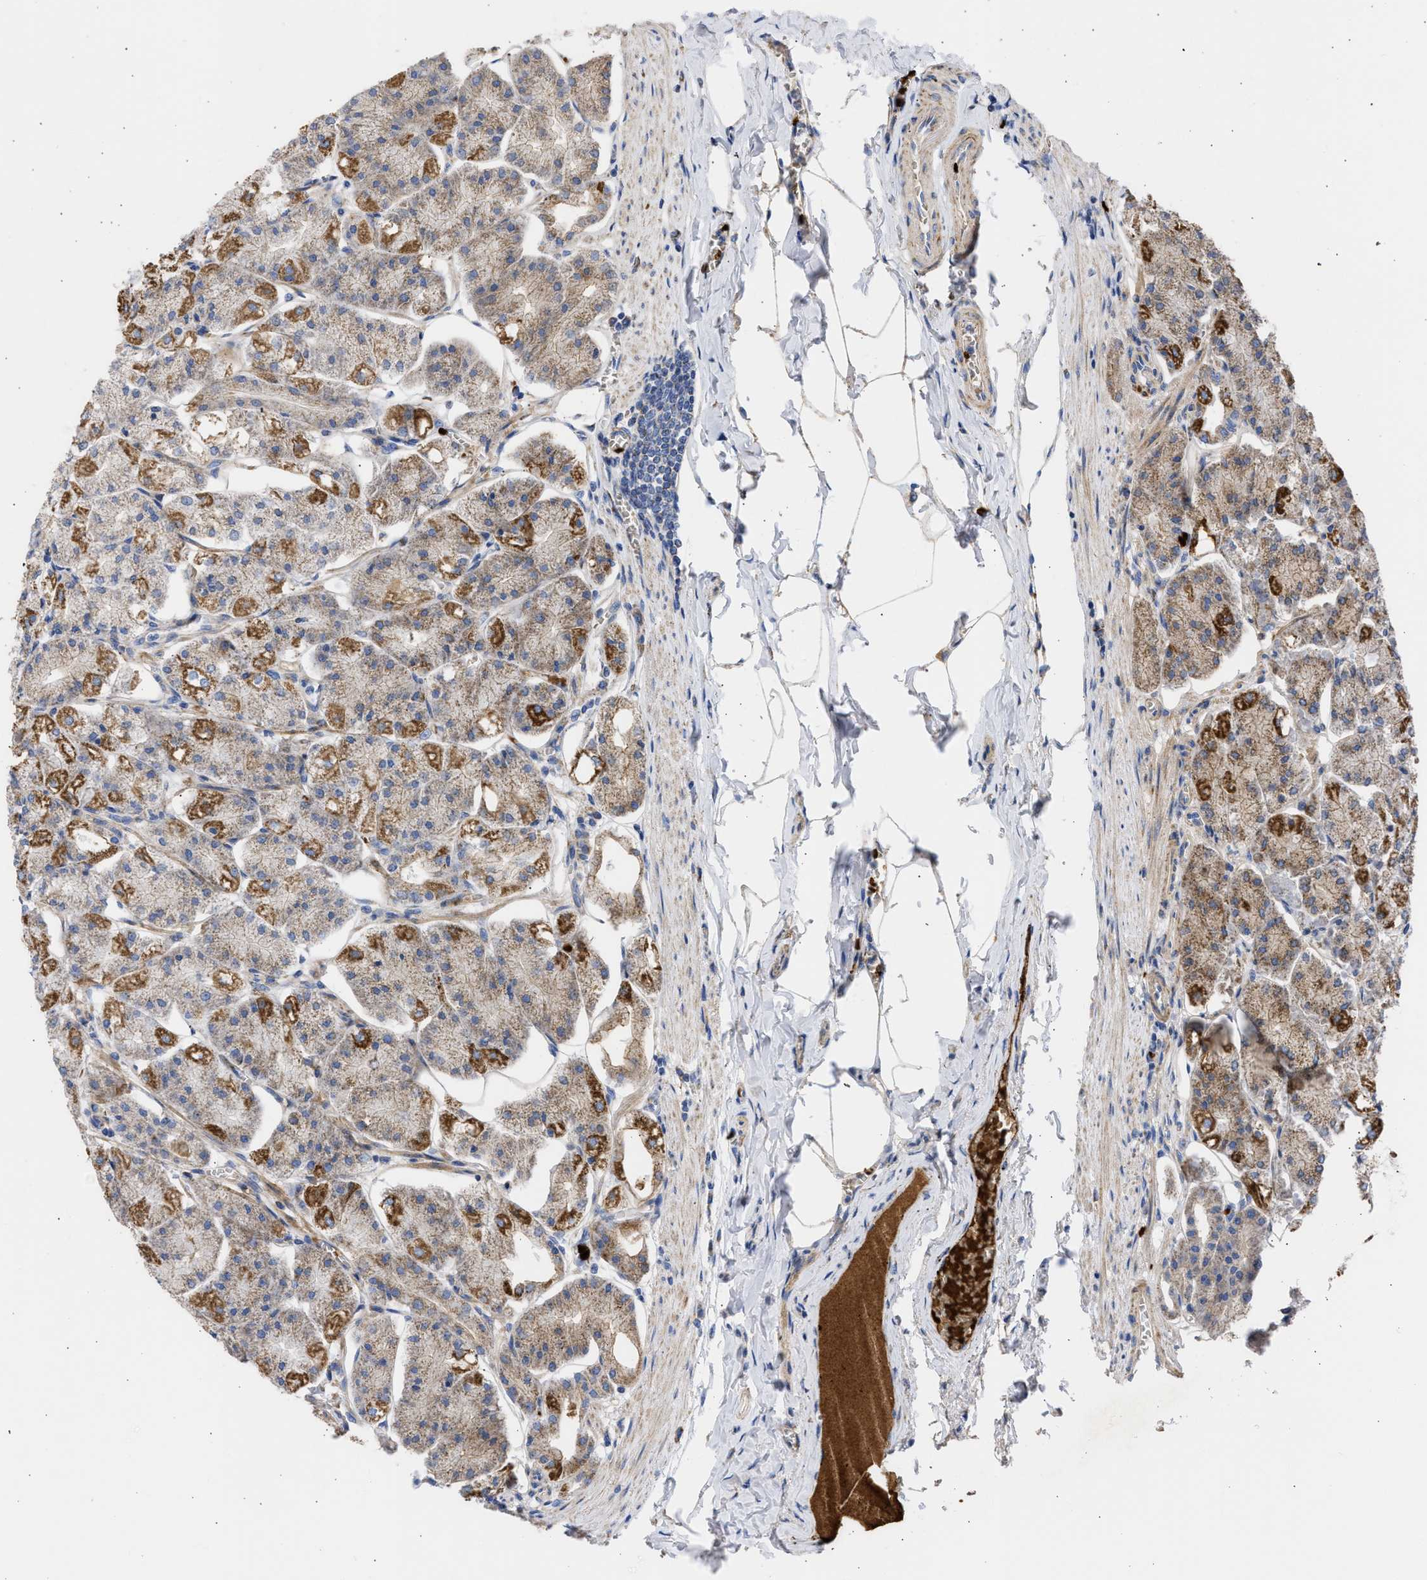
{"staining": {"intensity": "moderate", "quantity": "25%-75%", "location": "cytoplasmic/membranous"}, "tissue": "stomach", "cell_type": "Glandular cells", "image_type": "normal", "snomed": [{"axis": "morphology", "description": "Normal tissue, NOS"}, {"axis": "topography", "description": "Stomach, lower"}], "caption": "This histopathology image exhibits normal stomach stained with immunohistochemistry to label a protein in brown. The cytoplasmic/membranous of glandular cells show moderate positivity for the protein. Nuclei are counter-stained blue.", "gene": "BTG3", "patient": {"sex": "male", "age": 71}}